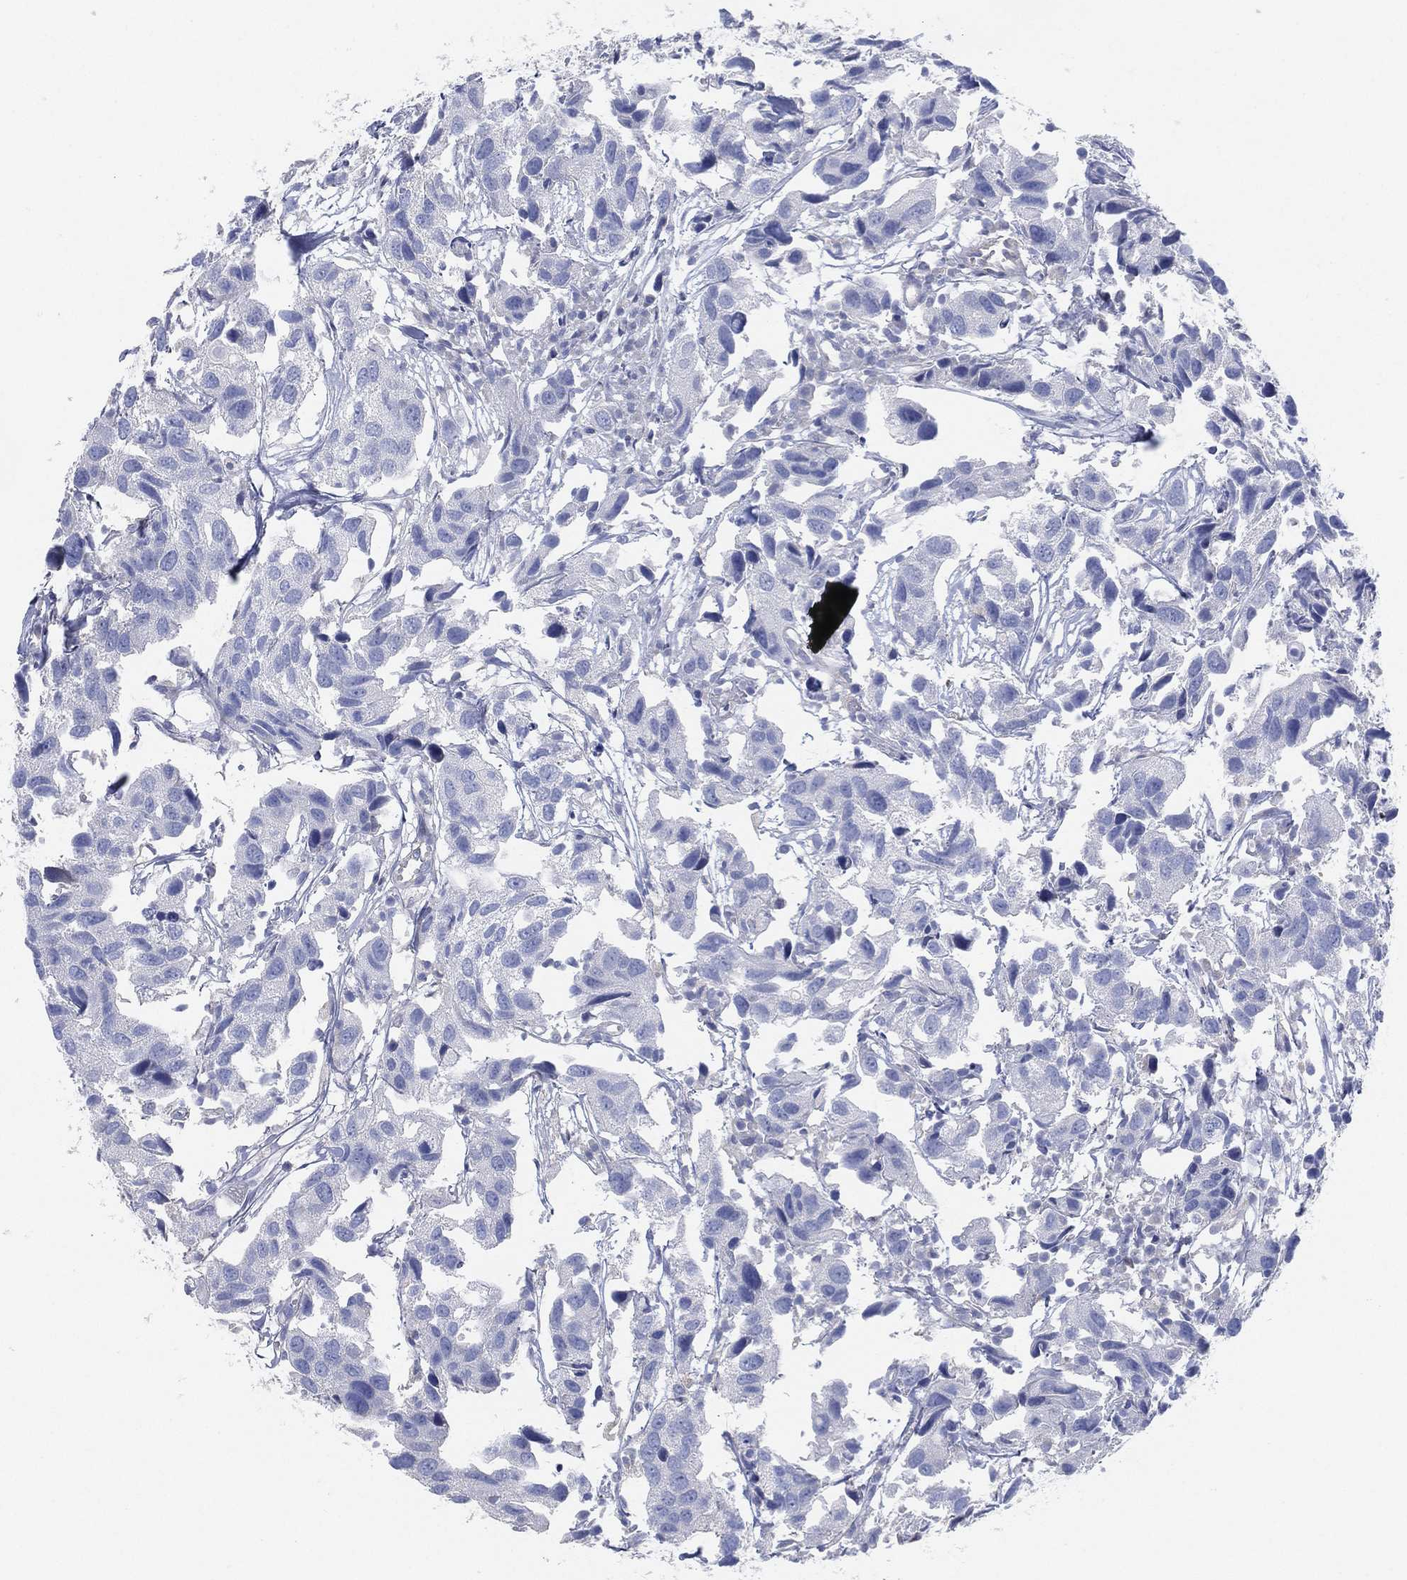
{"staining": {"intensity": "negative", "quantity": "none", "location": "none"}, "tissue": "urothelial cancer", "cell_type": "Tumor cells", "image_type": "cancer", "snomed": [{"axis": "morphology", "description": "Urothelial carcinoma, High grade"}, {"axis": "topography", "description": "Urinary bladder"}], "caption": "A histopathology image of human urothelial carcinoma (high-grade) is negative for staining in tumor cells.", "gene": "CFTR", "patient": {"sex": "male", "age": 79}}